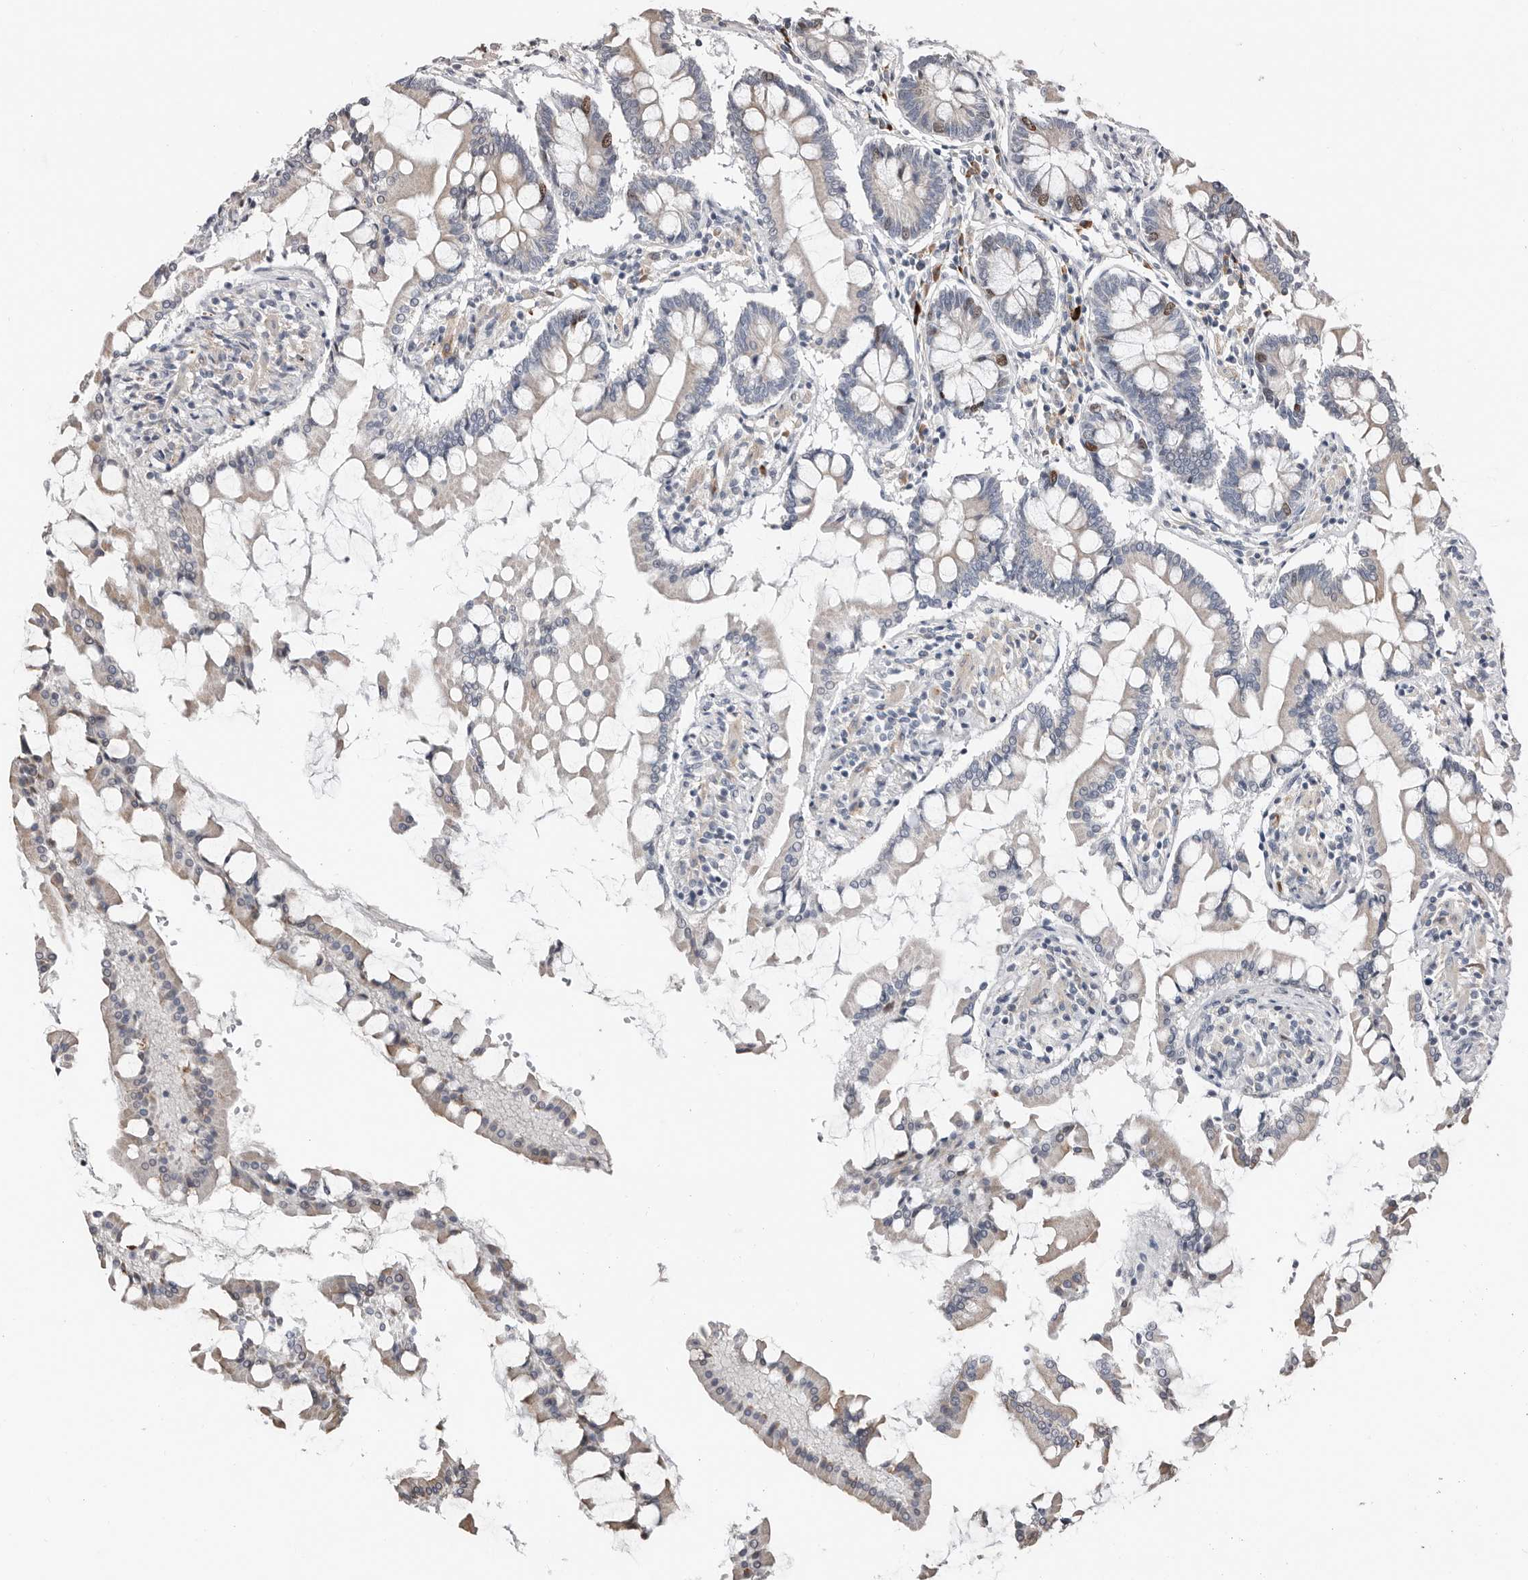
{"staining": {"intensity": "moderate", "quantity": "<25%", "location": "cytoplasmic/membranous"}, "tissue": "small intestine", "cell_type": "Glandular cells", "image_type": "normal", "snomed": [{"axis": "morphology", "description": "Normal tissue, NOS"}, {"axis": "topography", "description": "Small intestine"}], "caption": "Small intestine stained with a protein marker displays moderate staining in glandular cells.", "gene": "SMYD4", "patient": {"sex": "male", "age": 41}}